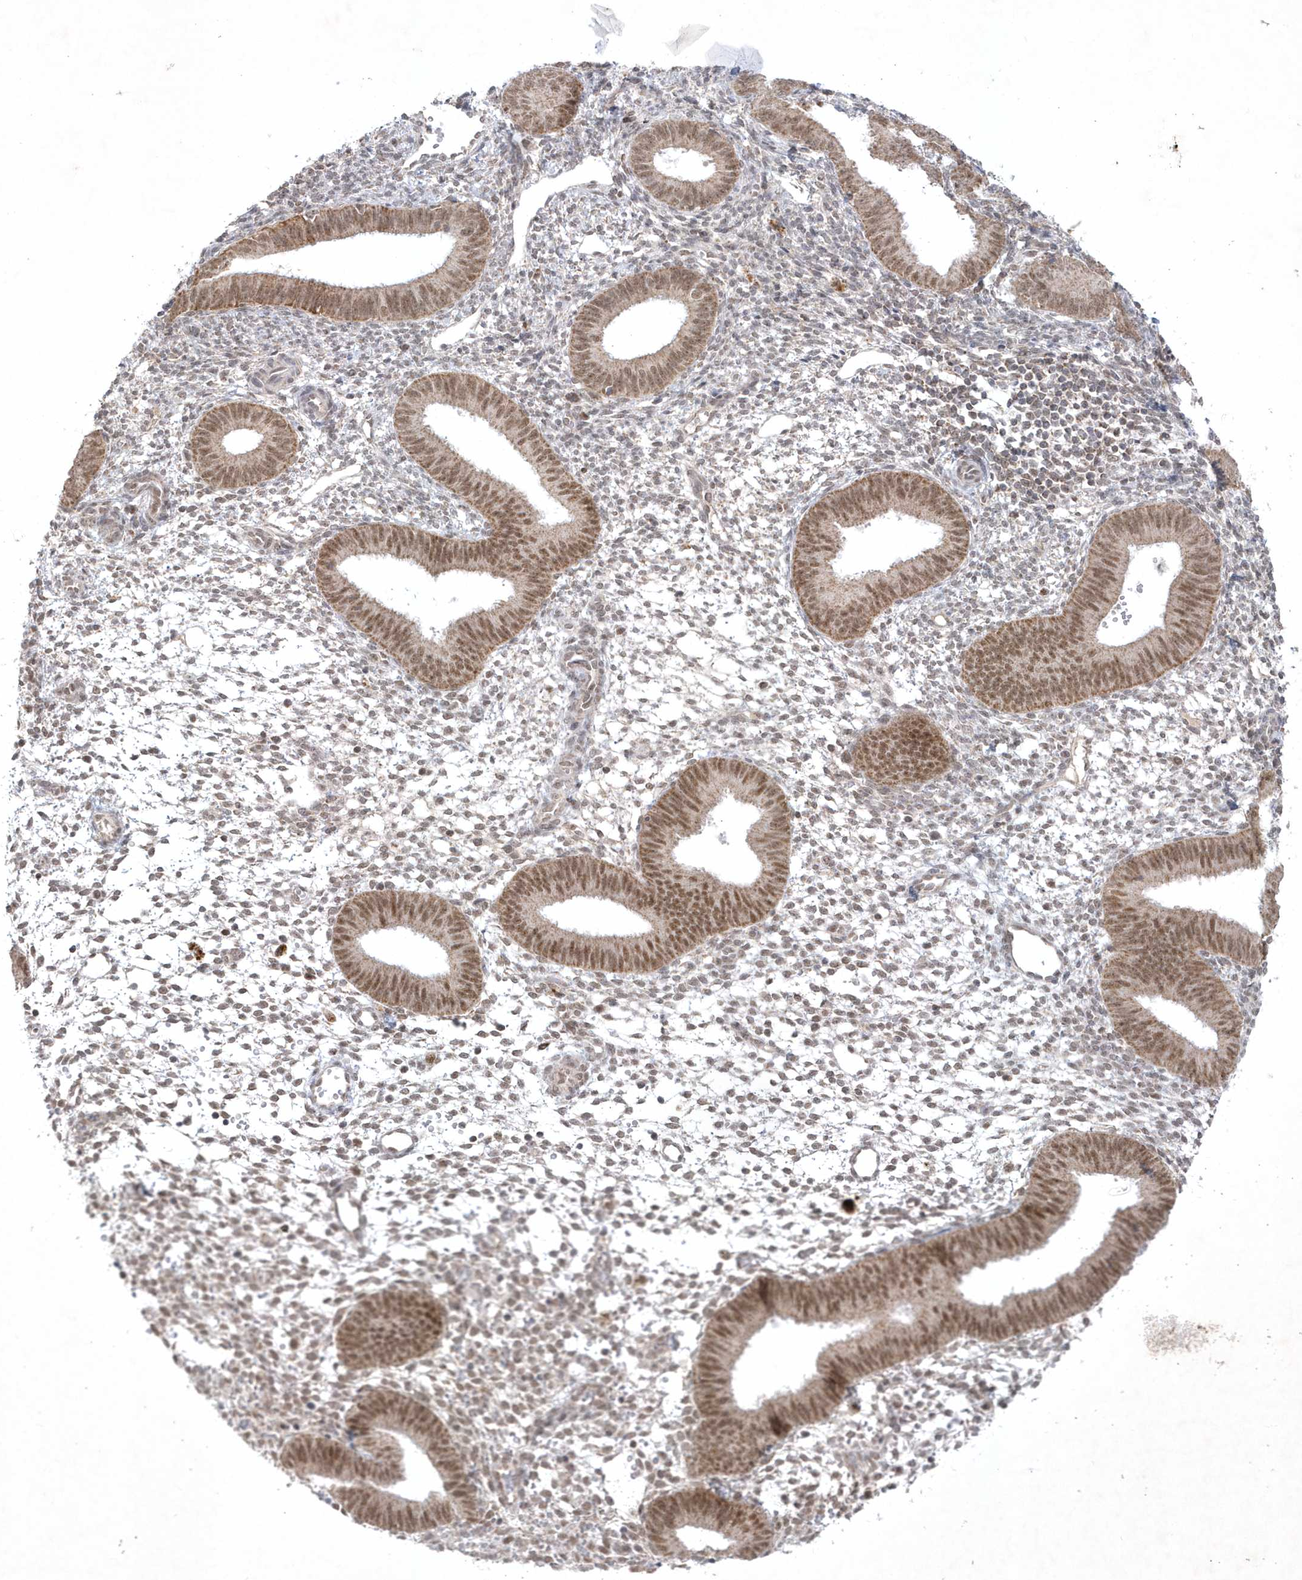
{"staining": {"intensity": "weak", "quantity": "<25%", "location": "nuclear"}, "tissue": "endometrium", "cell_type": "Cells in endometrial stroma", "image_type": "normal", "snomed": [{"axis": "morphology", "description": "Normal tissue, NOS"}, {"axis": "topography", "description": "Uterus"}, {"axis": "topography", "description": "Endometrium"}], "caption": "This histopathology image is of benign endometrium stained with immunohistochemistry (IHC) to label a protein in brown with the nuclei are counter-stained blue. There is no expression in cells in endometrial stroma. Nuclei are stained in blue.", "gene": "CPSF3", "patient": {"sex": "female", "age": 48}}